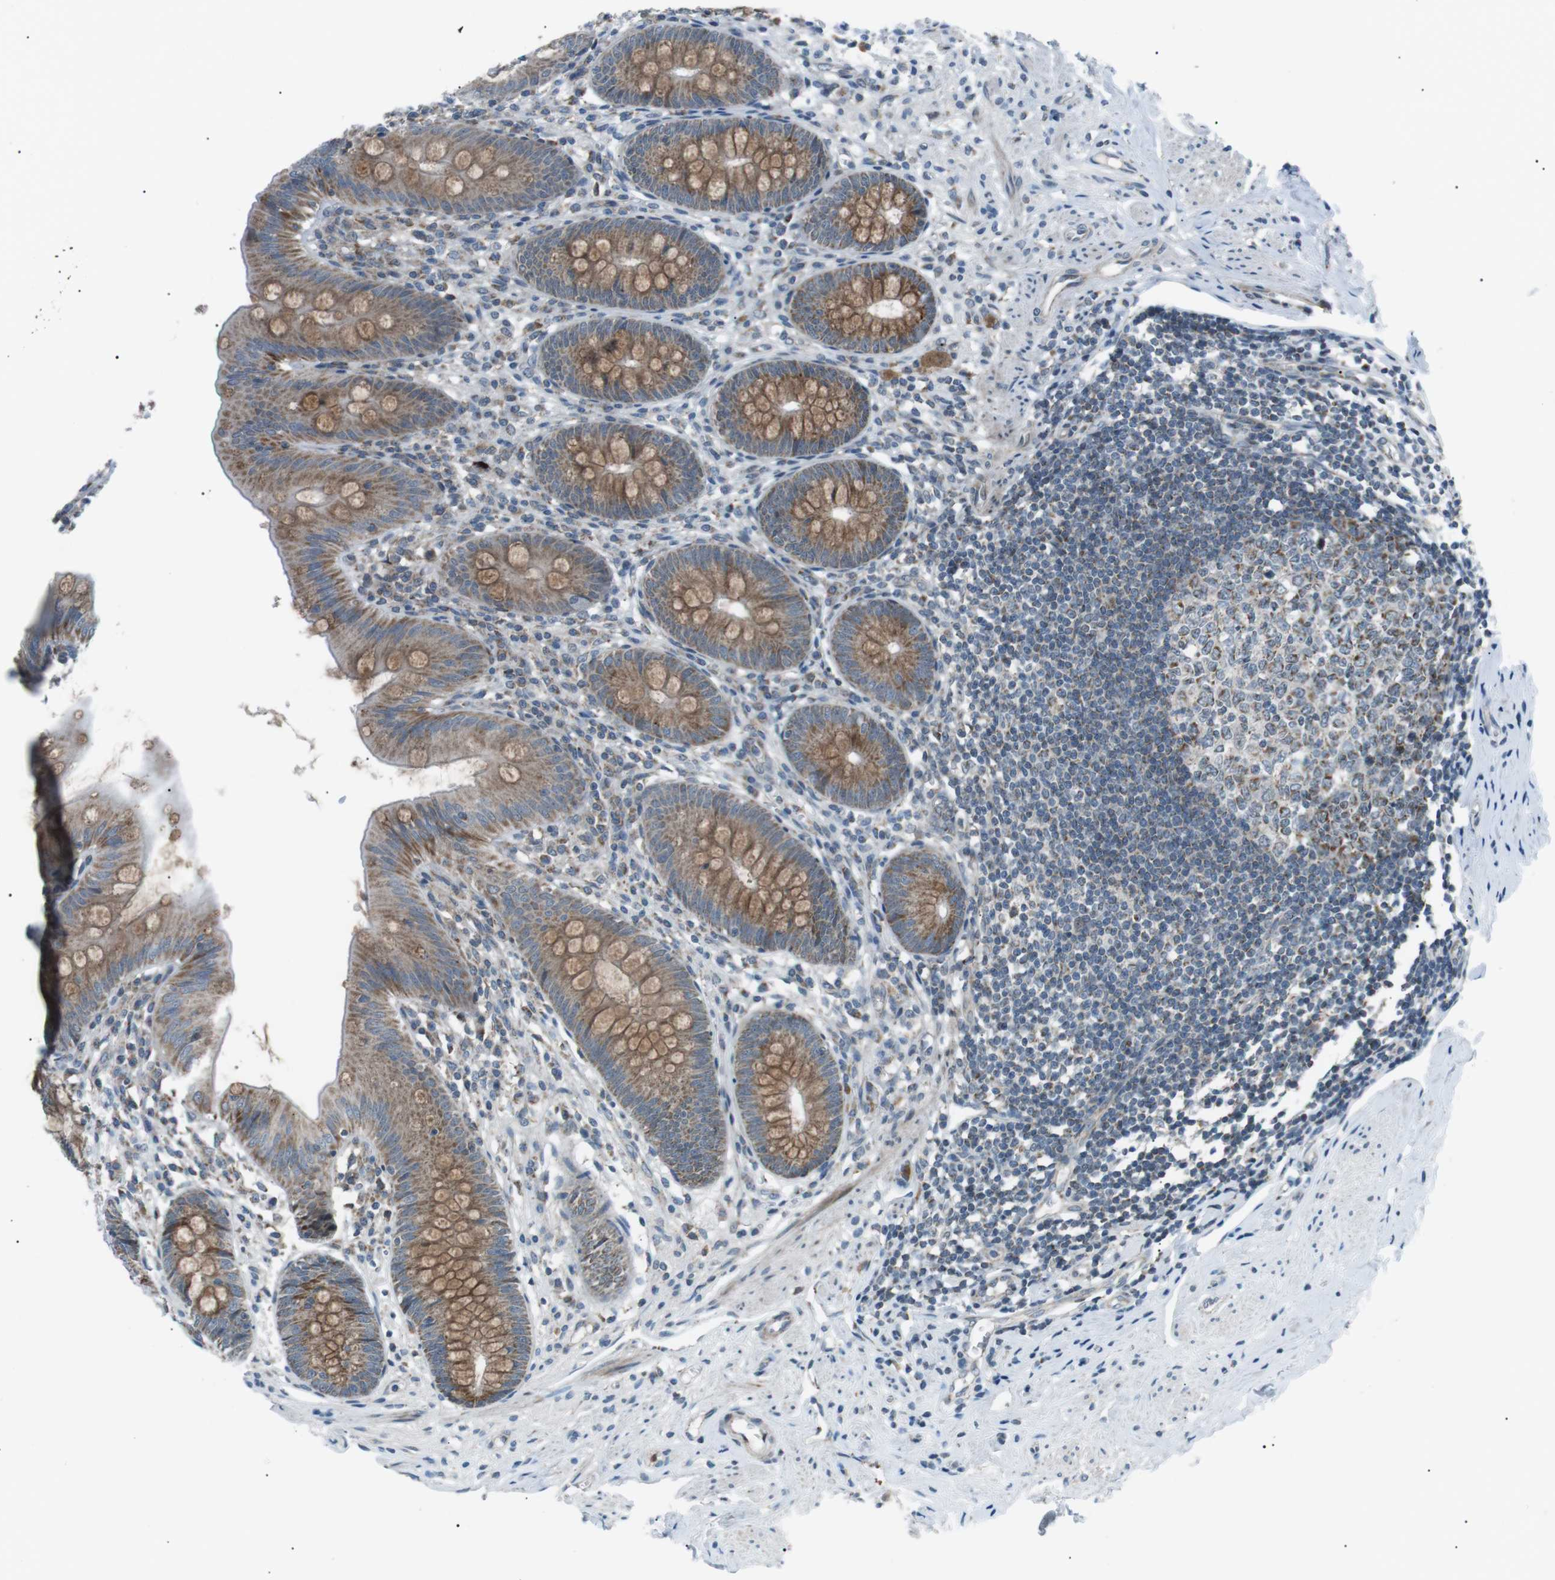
{"staining": {"intensity": "moderate", "quantity": ">75%", "location": "cytoplasmic/membranous"}, "tissue": "appendix", "cell_type": "Glandular cells", "image_type": "normal", "snomed": [{"axis": "morphology", "description": "Normal tissue, NOS"}, {"axis": "topography", "description": "Appendix"}], "caption": "A micrograph of human appendix stained for a protein shows moderate cytoplasmic/membranous brown staining in glandular cells.", "gene": "ARID5B", "patient": {"sex": "male", "age": 56}}